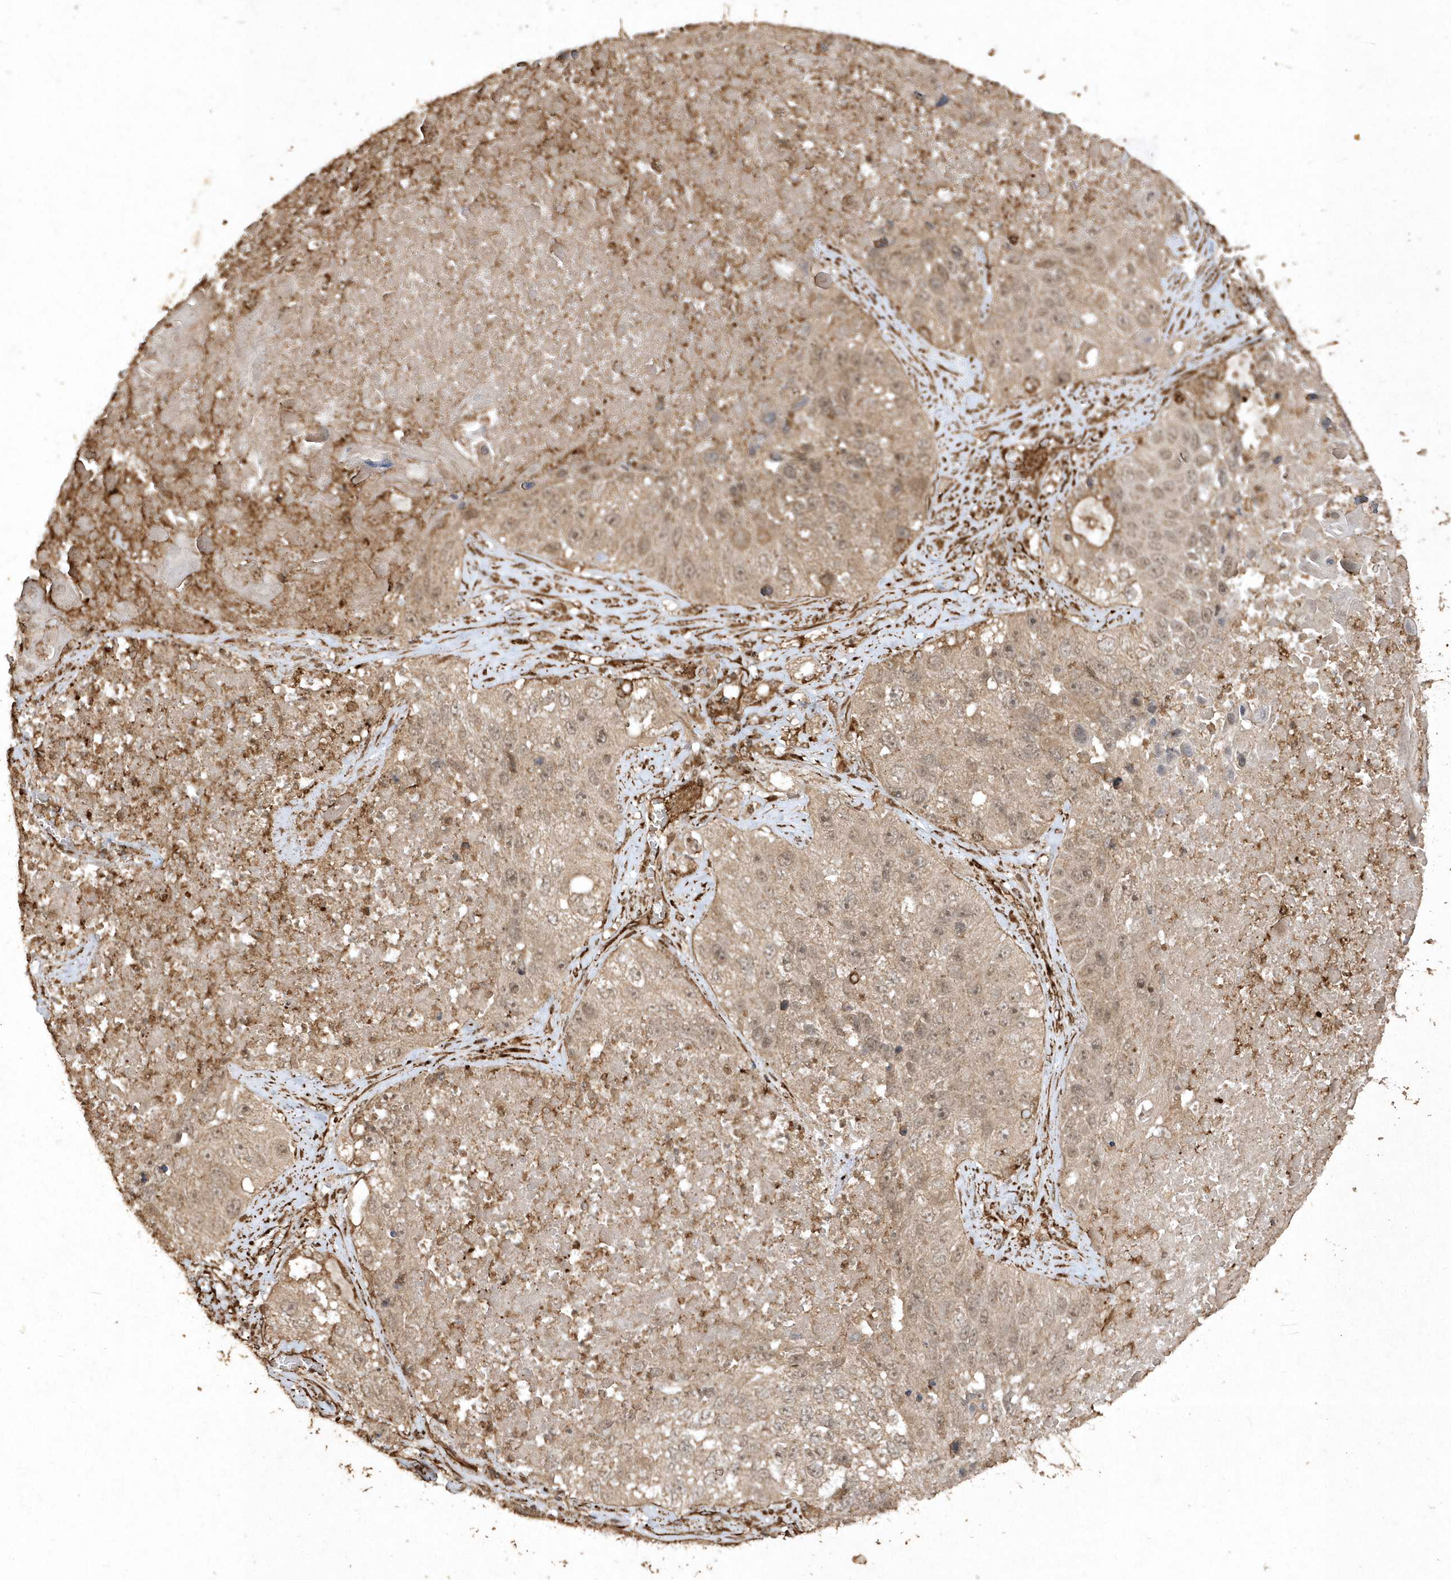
{"staining": {"intensity": "weak", "quantity": "25%-75%", "location": "cytoplasmic/membranous,nuclear"}, "tissue": "lung cancer", "cell_type": "Tumor cells", "image_type": "cancer", "snomed": [{"axis": "morphology", "description": "Squamous cell carcinoma, NOS"}, {"axis": "topography", "description": "Lung"}], "caption": "Protein staining by immunohistochemistry (IHC) shows weak cytoplasmic/membranous and nuclear positivity in approximately 25%-75% of tumor cells in lung cancer.", "gene": "AVPI1", "patient": {"sex": "male", "age": 61}}